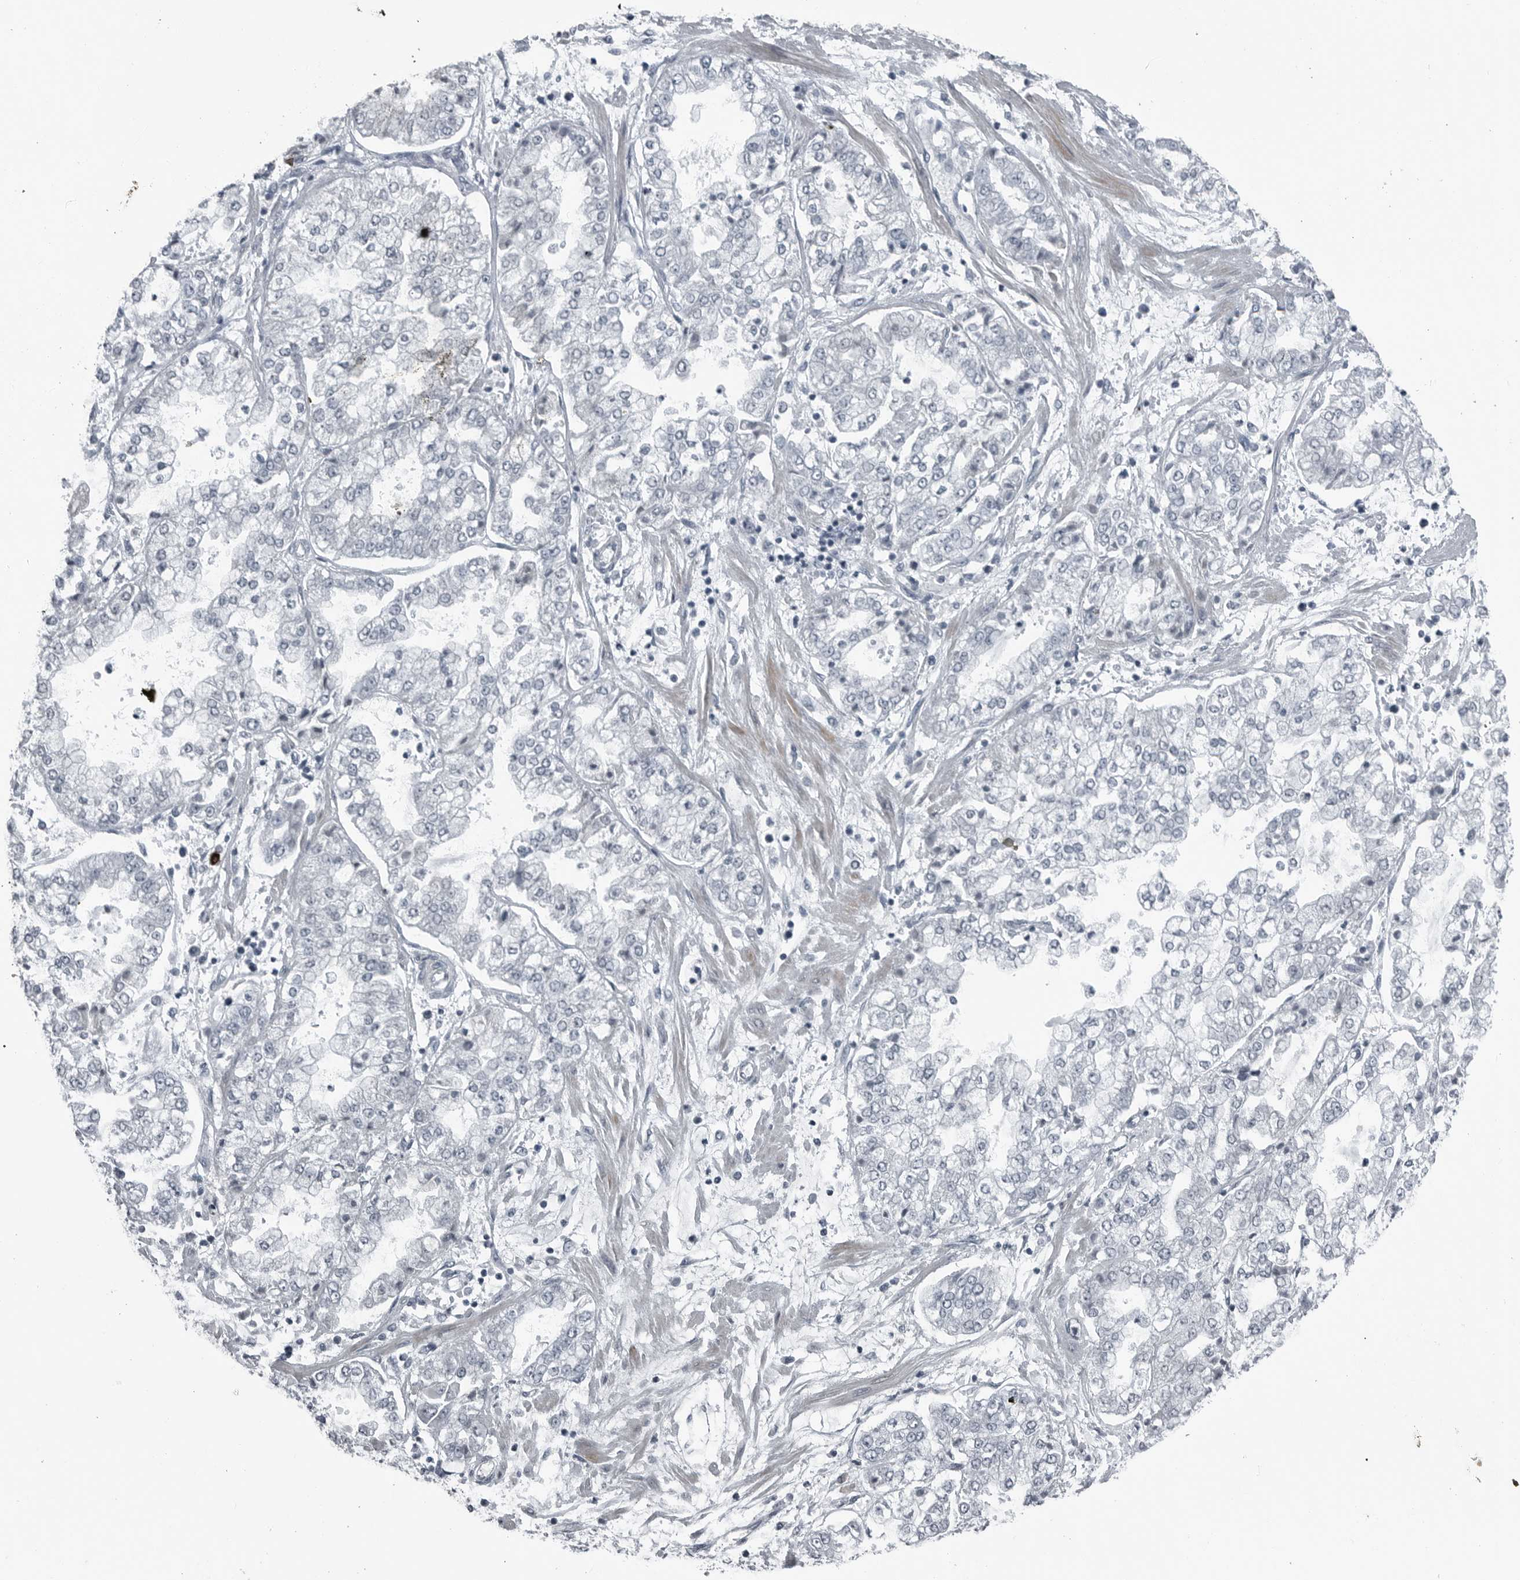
{"staining": {"intensity": "negative", "quantity": "none", "location": "none"}, "tissue": "stomach cancer", "cell_type": "Tumor cells", "image_type": "cancer", "snomed": [{"axis": "morphology", "description": "Adenocarcinoma, NOS"}, {"axis": "topography", "description": "Stomach"}], "caption": "Micrograph shows no protein expression in tumor cells of stomach cancer (adenocarcinoma) tissue.", "gene": "GAK", "patient": {"sex": "male", "age": 76}}